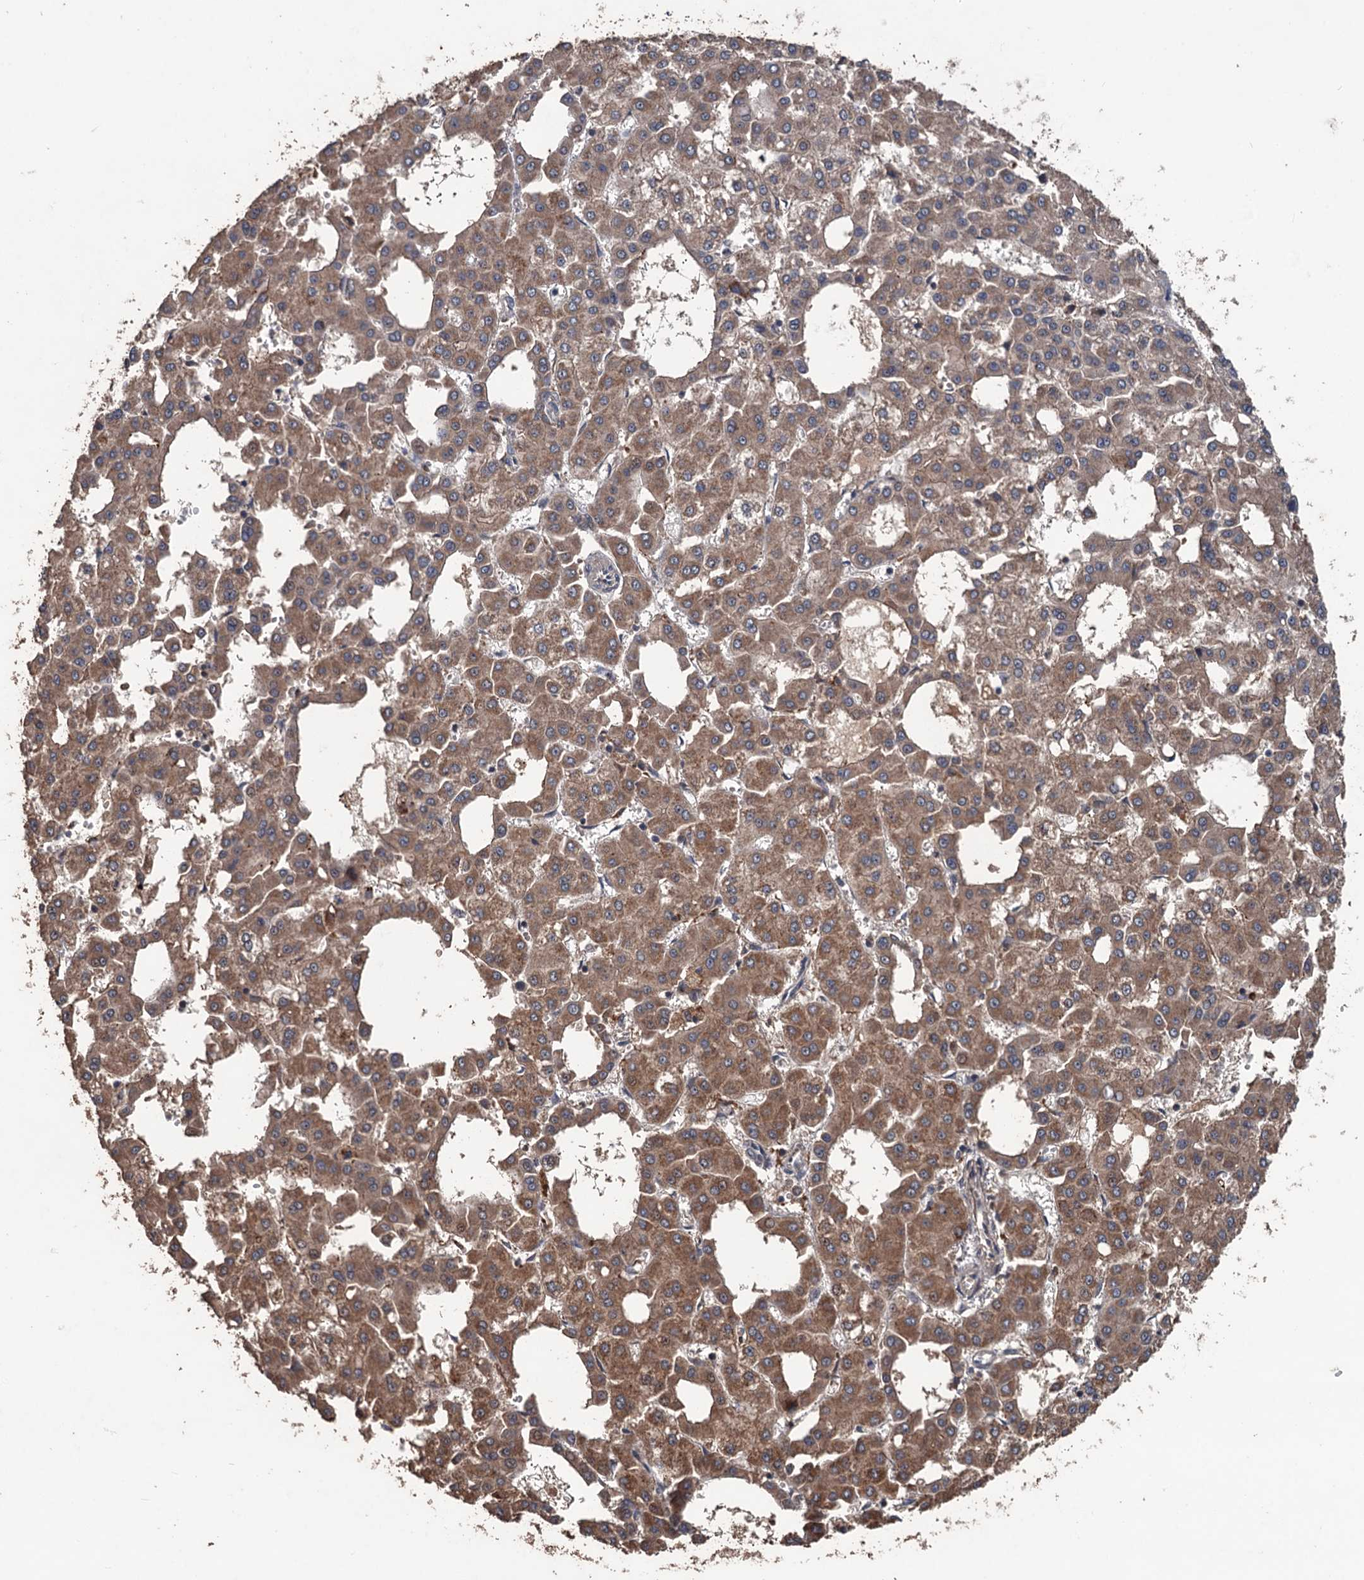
{"staining": {"intensity": "moderate", "quantity": ">75%", "location": "cytoplasmic/membranous"}, "tissue": "liver cancer", "cell_type": "Tumor cells", "image_type": "cancer", "snomed": [{"axis": "morphology", "description": "Carcinoma, Hepatocellular, NOS"}, {"axis": "topography", "description": "Liver"}], "caption": "A micrograph showing moderate cytoplasmic/membranous positivity in approximately >75% of tumor cells in hepatocellular carcinoma (liver), as visualized by brown immunohistochemical staining.", "gene": "ZNF438", "patient": {"sex": "male", "age": 47}}